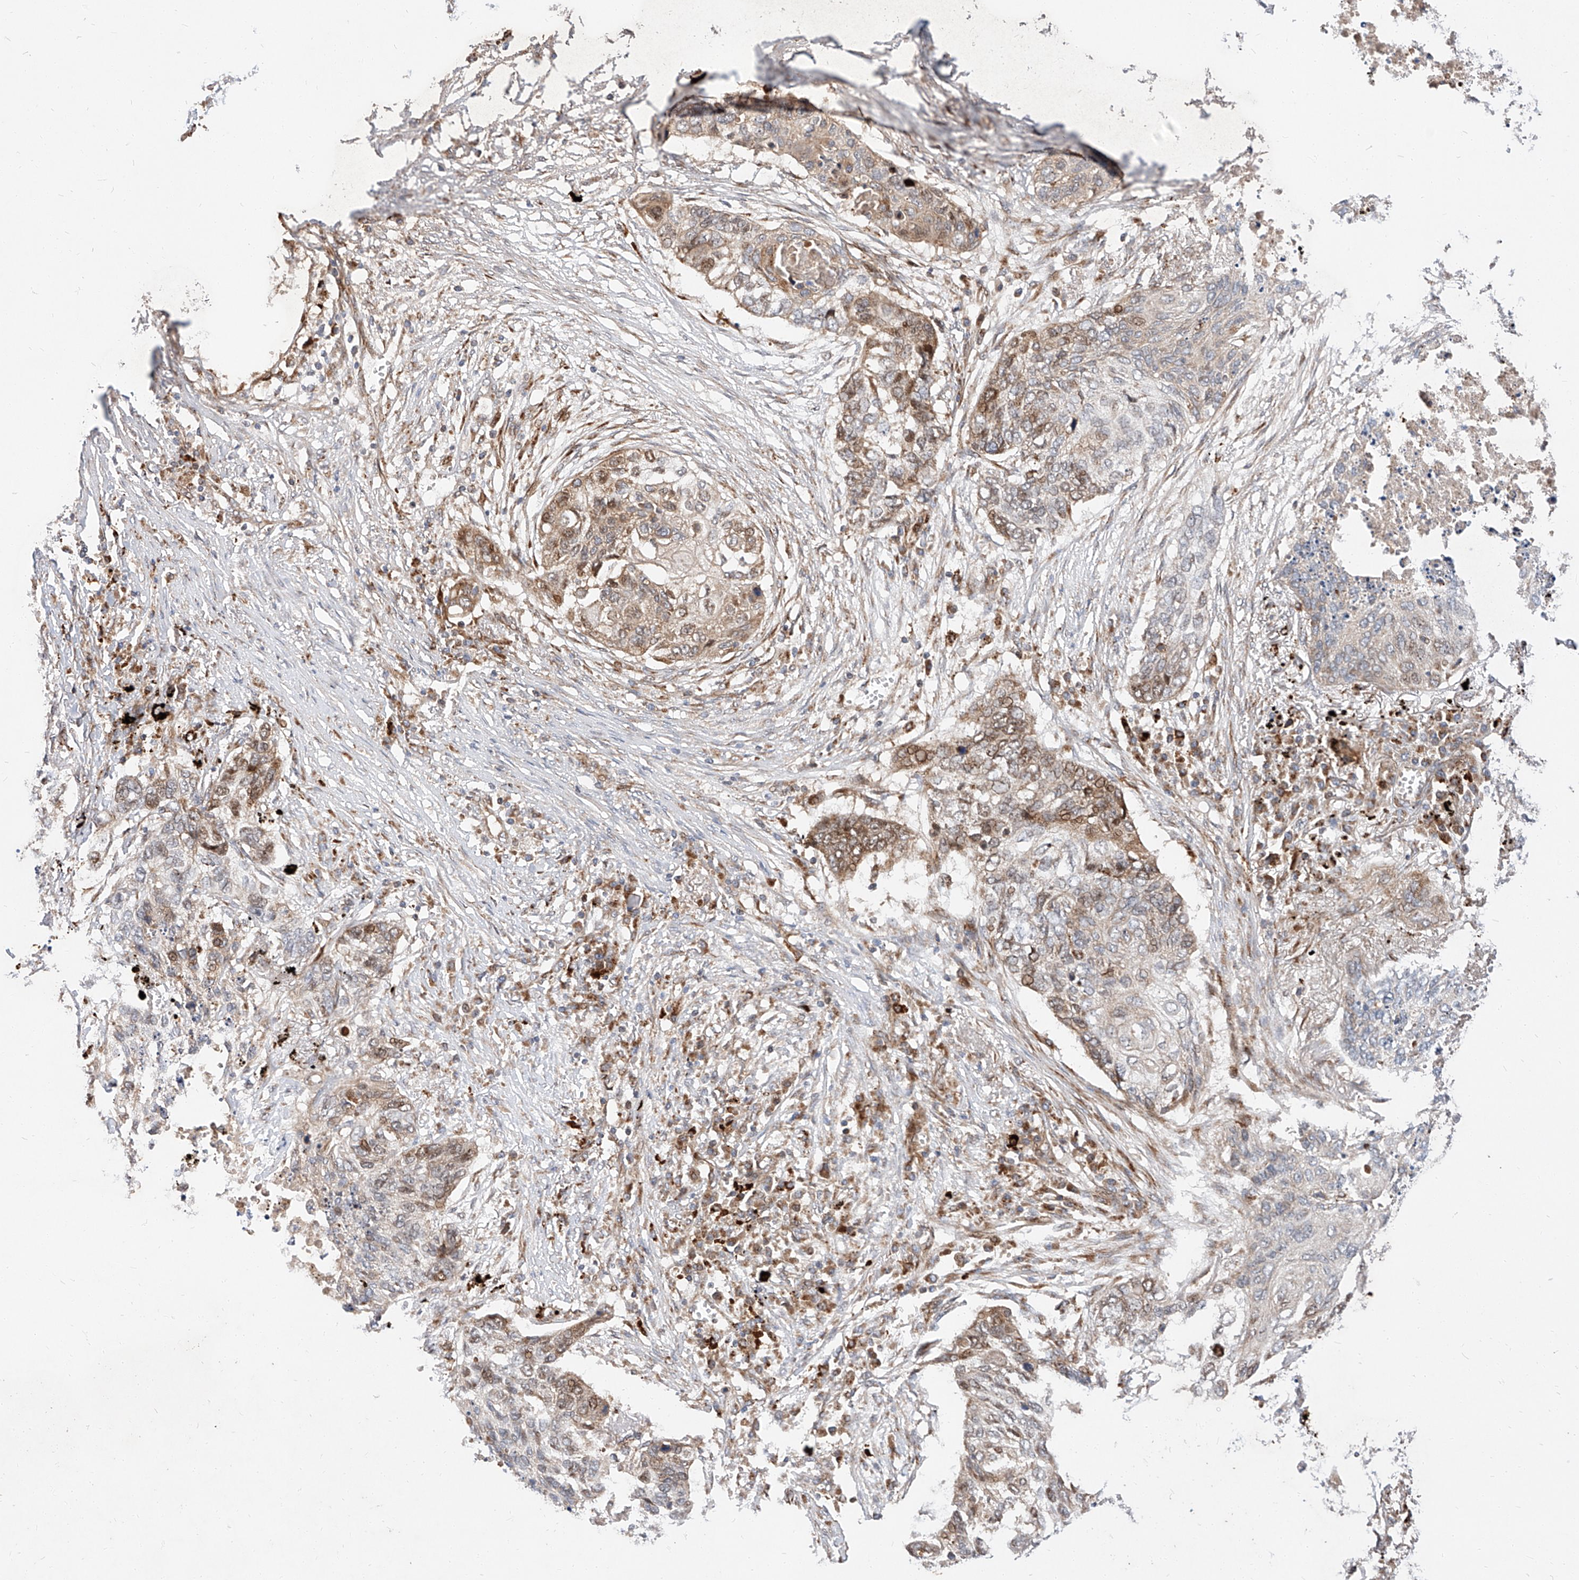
{"staining": {"intensity": "moderate", "quantity": "<25%", "location": "cytoplasmic/membranous,nuclear"}, "tissue": "lung cancer", "cell_type": "Tumor cells", "image_type": "cancer", "snomed": [{"axis": "morphology", "description": "Squamous cell carcinoma, NOS"}, {"axis": "topography", "description": "Lung"}], "caption": "Immunohistochemical staining of human lung squamous cell carcinoma displays moderate cytoplasmic/membranous and nuclear protein staining in approximately <25% of tumor cells. (brown staining indicates protein expression, while blue staining denotes nuclei).", "gene": "DIRAS3", "patient": {"sex": "female", "age": 63}}